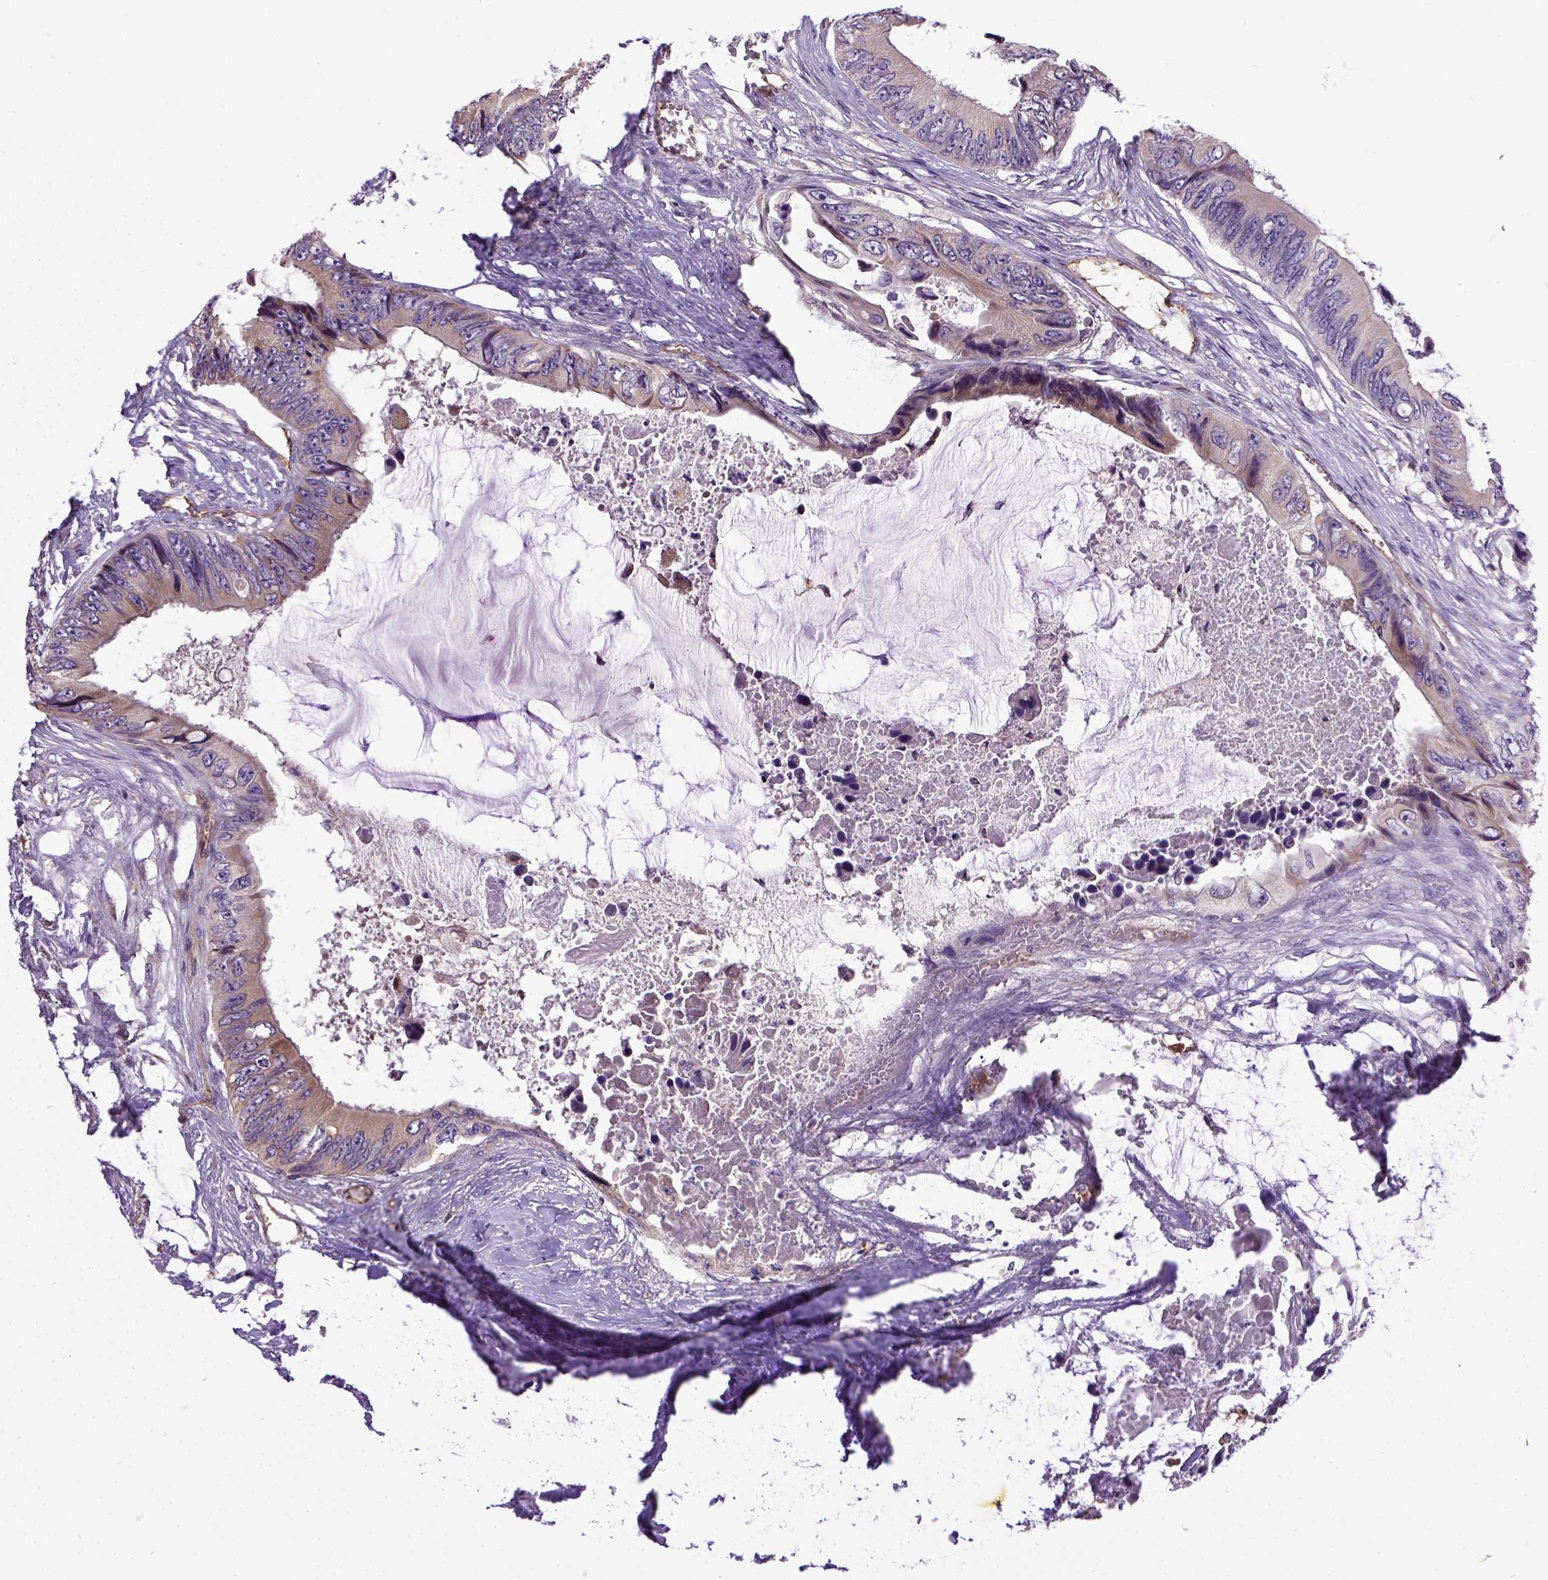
{"staining": {"intensity": "weak", "quantity": "<25%", "location": "cytoplasmic/membranous"}, "tissue": "colorectal cancer", "cell_type": "Tumor cells", "image_type": "cancer", "snomed": [{"axis": "morphology", "description": "Adenocarcinoma, NOS"}, {"axis": "topography", "description": "Rectum"}], "caption": "Immunohistochemical staining of colorectal cancer shows no significant staining in tumor cells.", "gene": "ENG", "patient": {"sex": "male", "age": 63}}